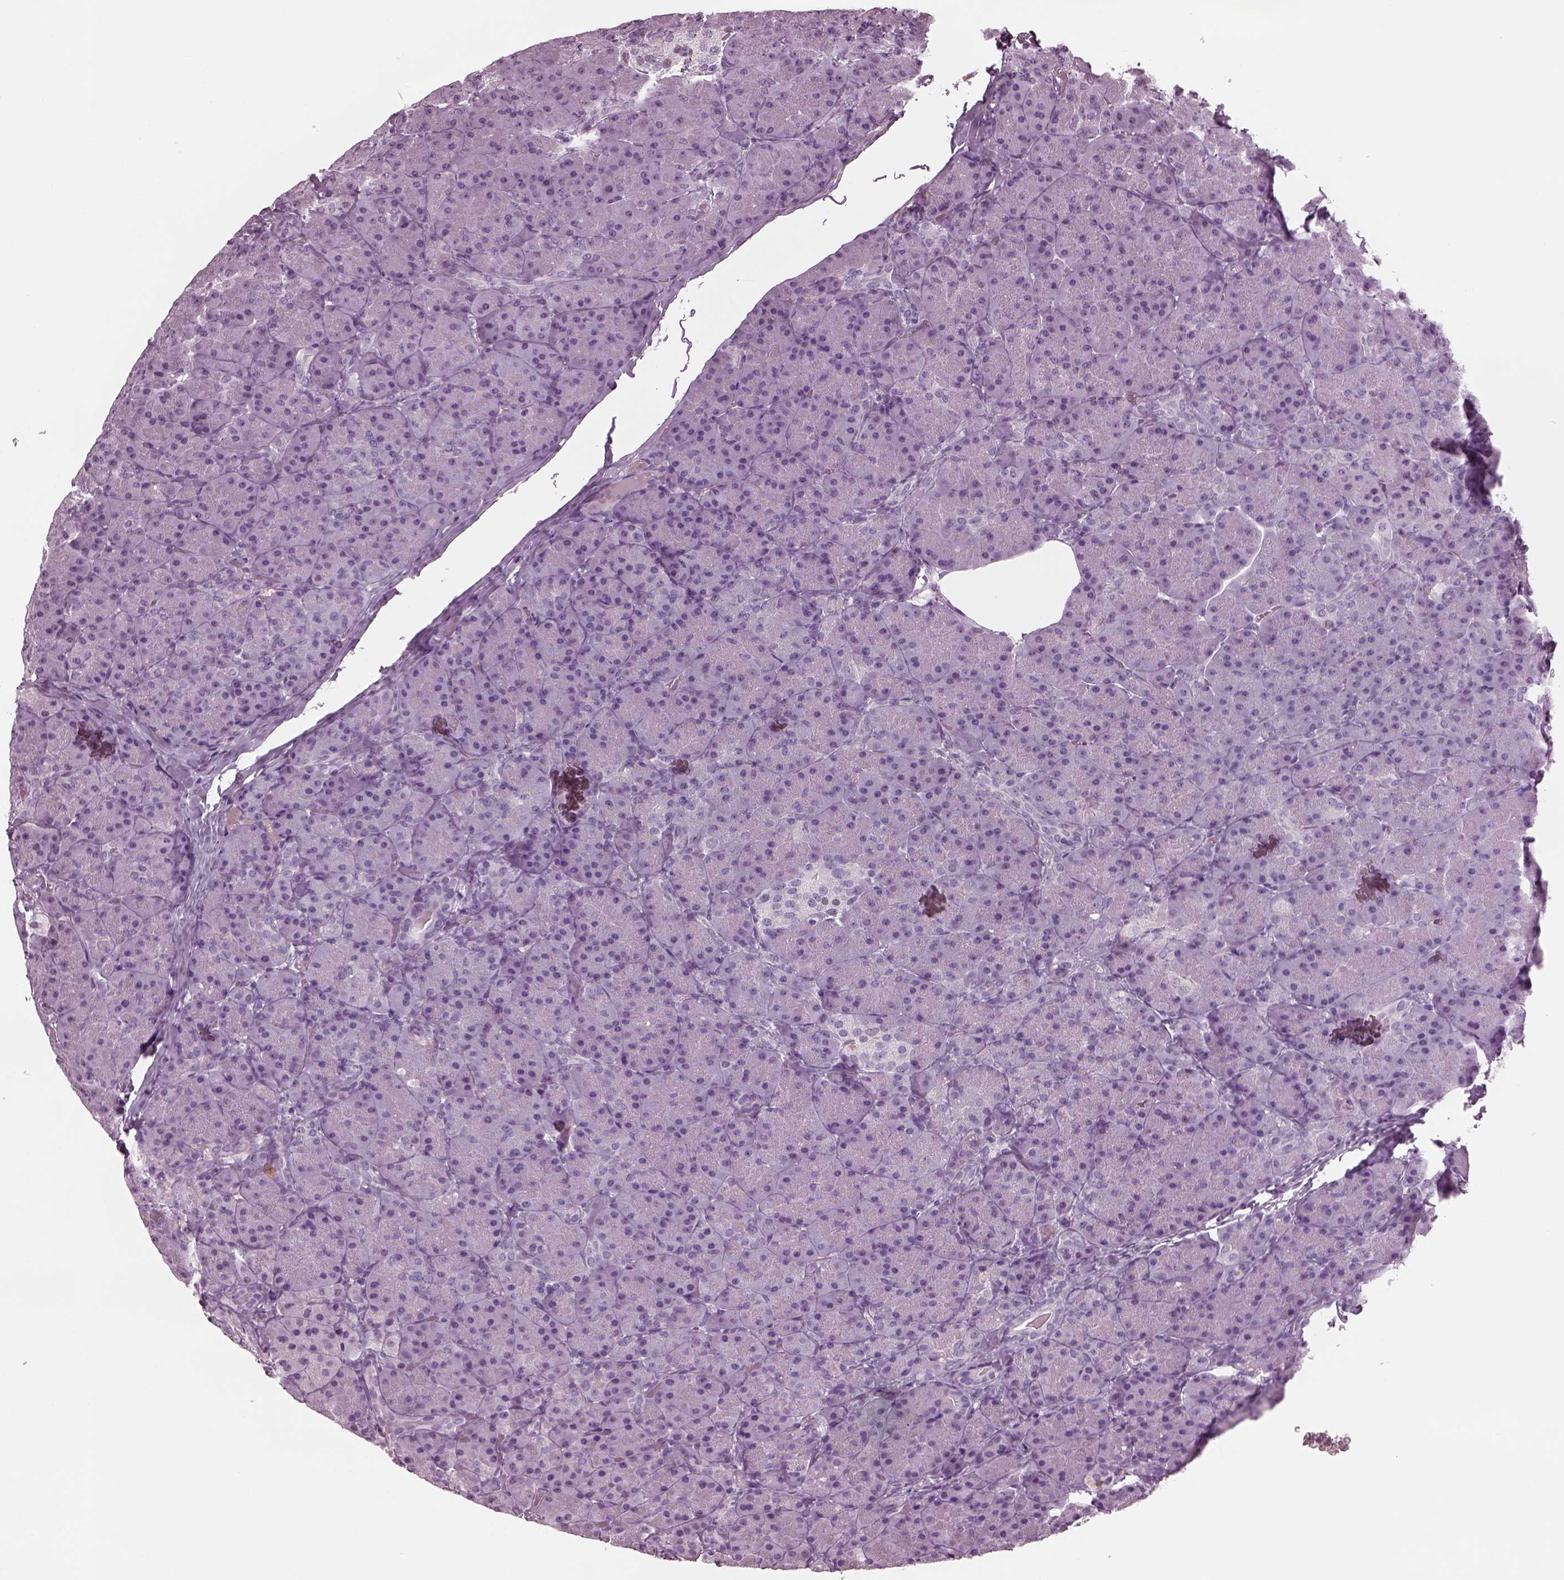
{"staining": {"intensity": "negative", "quantity": "none", "location": "none"}, "tissue": "pancreas", "cell_type": "Exocrine glandular cells", "image_type": "normal", "snomed": [{"axis": "morphology", "description": "Normal tissue, NOS"}, {"axis": "topography", "description": "Pancreas"}], "caption": "Exocrine glandular cells are negative for brown protein staining in normal pancreas. Nuclei are stained in blue.", "gene": "TPPP2", "patient": {"sex": "male", "age": 57}}